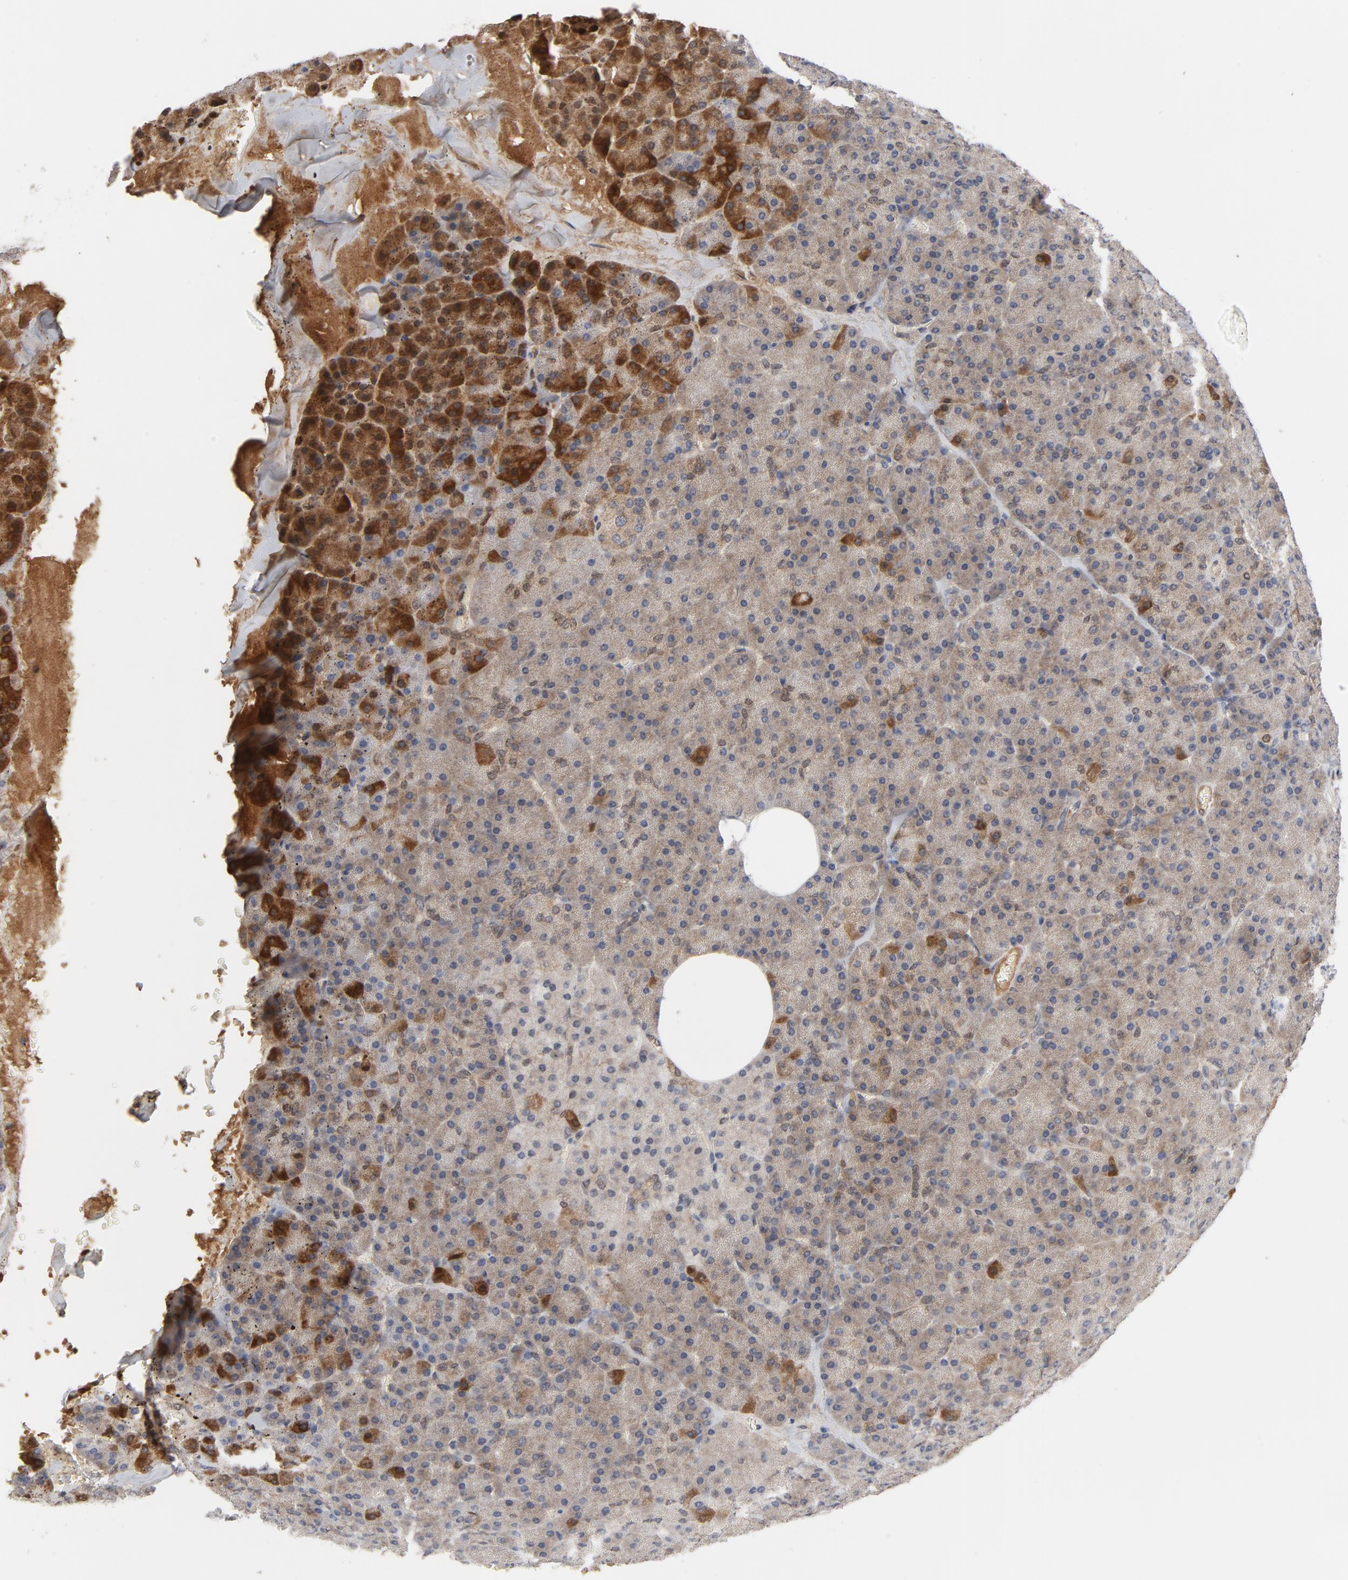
{"staining": {"intensity": "weak", "quantity": ">75%", "location": "cytoplasmic/membranous"}, "tissue": "pancreas", "cell_type": "Exocrine glandular cells", "image_type": "normal", "snomed": [{"axis": "morphology", "description": "Normal tissue, NOS"}, {"axis": "topography", "description": "Pancreas"}], "caption": "A high-resolution histopathology image shows IHC staining of unremarkable pancreas, which displays weak cytoplasmic/membranous expression in about >75% of exocrine glandular cells. (DAB (3,3'-diaminobenzidine) IHC with brightfield microscopy, high magnification).", "gene": "PRDX1", "patient": {"sex": "female", "age": 35}}